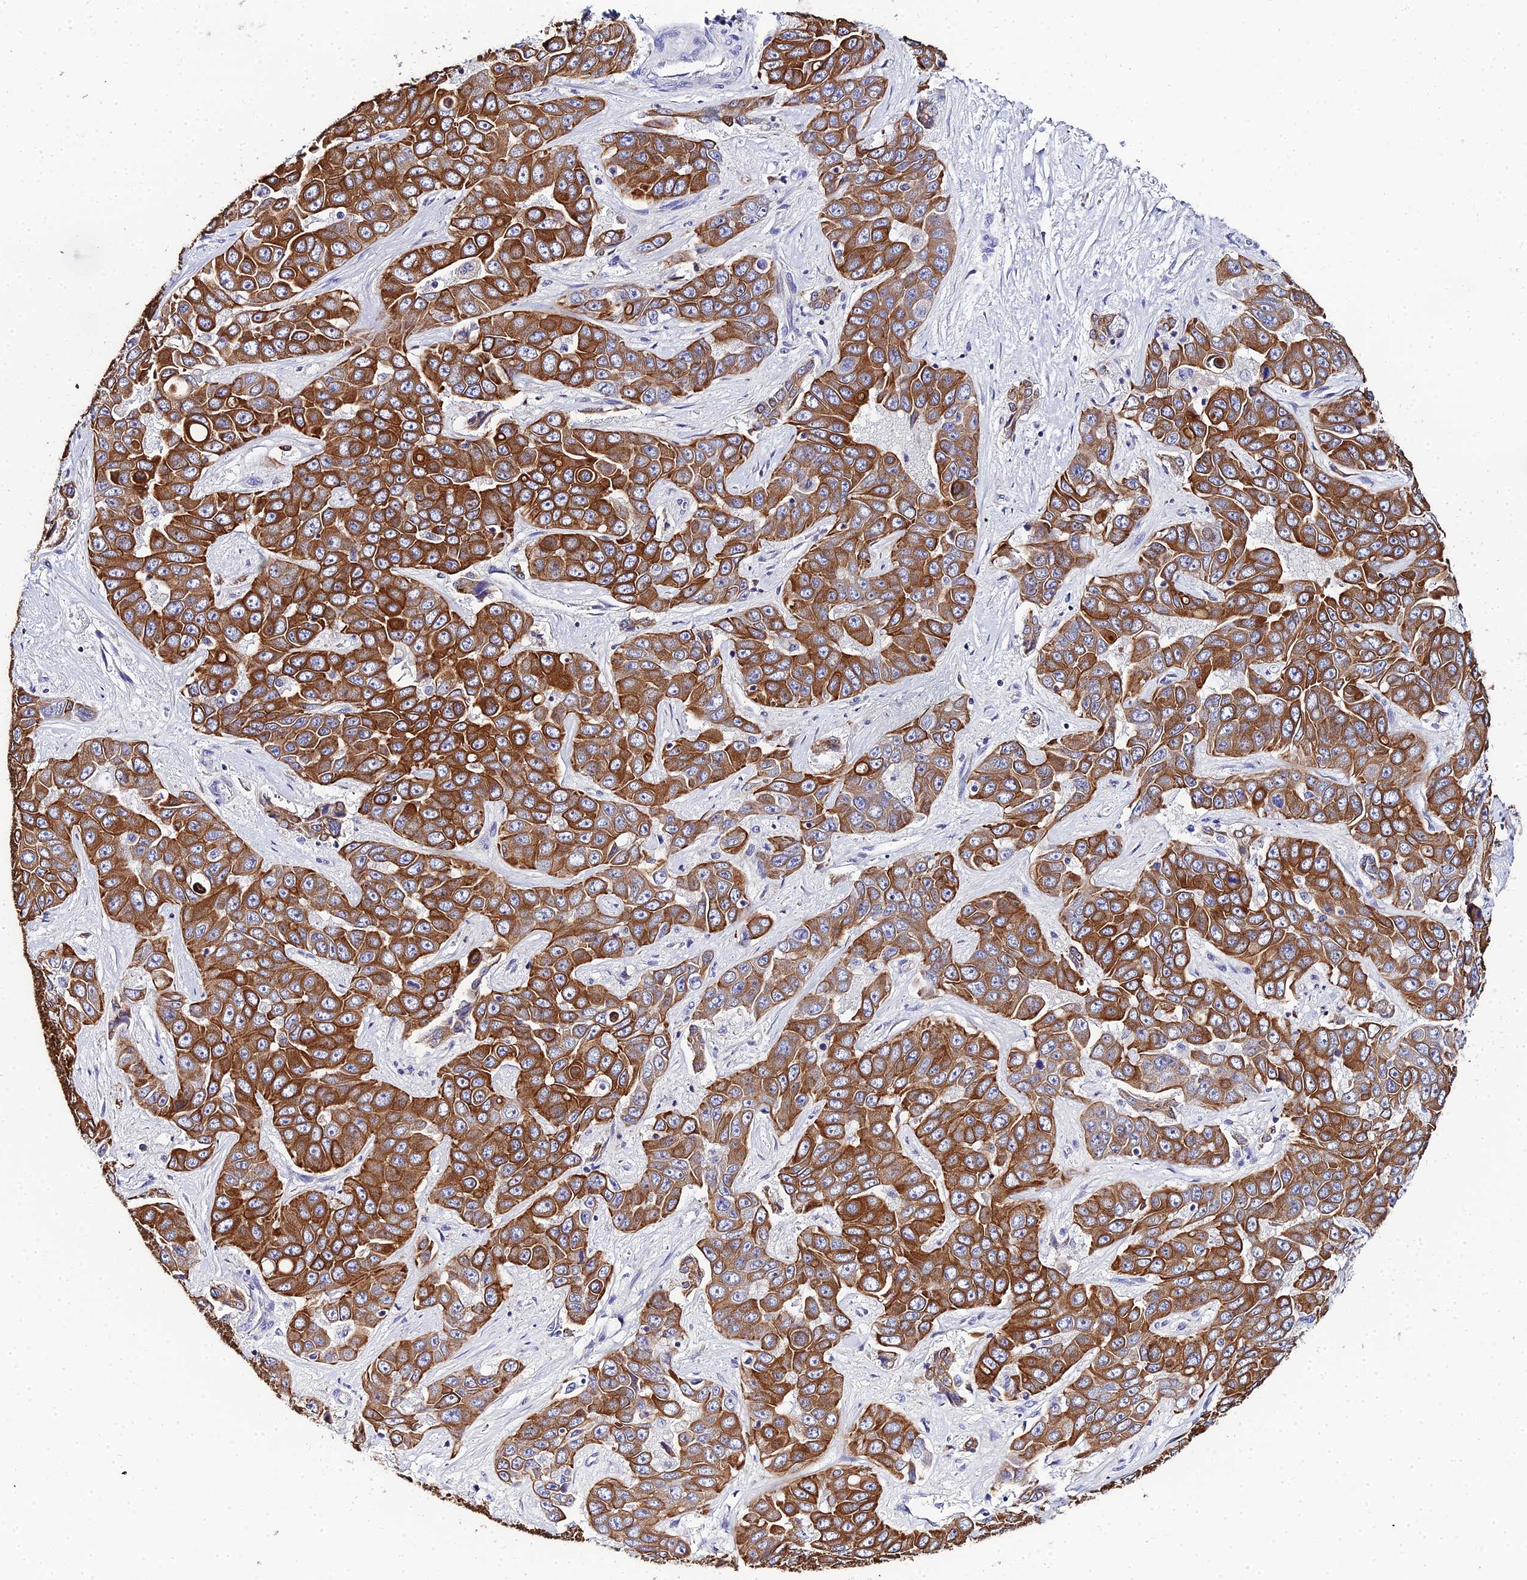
{"staining": {"intensity": "strong", "quantity": ">75%", "location": "cytoplasmic/membranous"}, "tissue": "liver cancer", "cell_type": "Tumor cells", "image_type": "cancer", "snomed": [{"axis": "morphology", "description": "Cholangiocarcinoma"}, {"axis": "topography", "description": "Liver"}], "caption": "A brown stain labels strong cytoplasmic/membranous expression of a protein in human liver cancer (cholangiocarcinoma) tumor cells.", "gene": "ZXDA", "patient": {"sex": "female", "age": 52}}